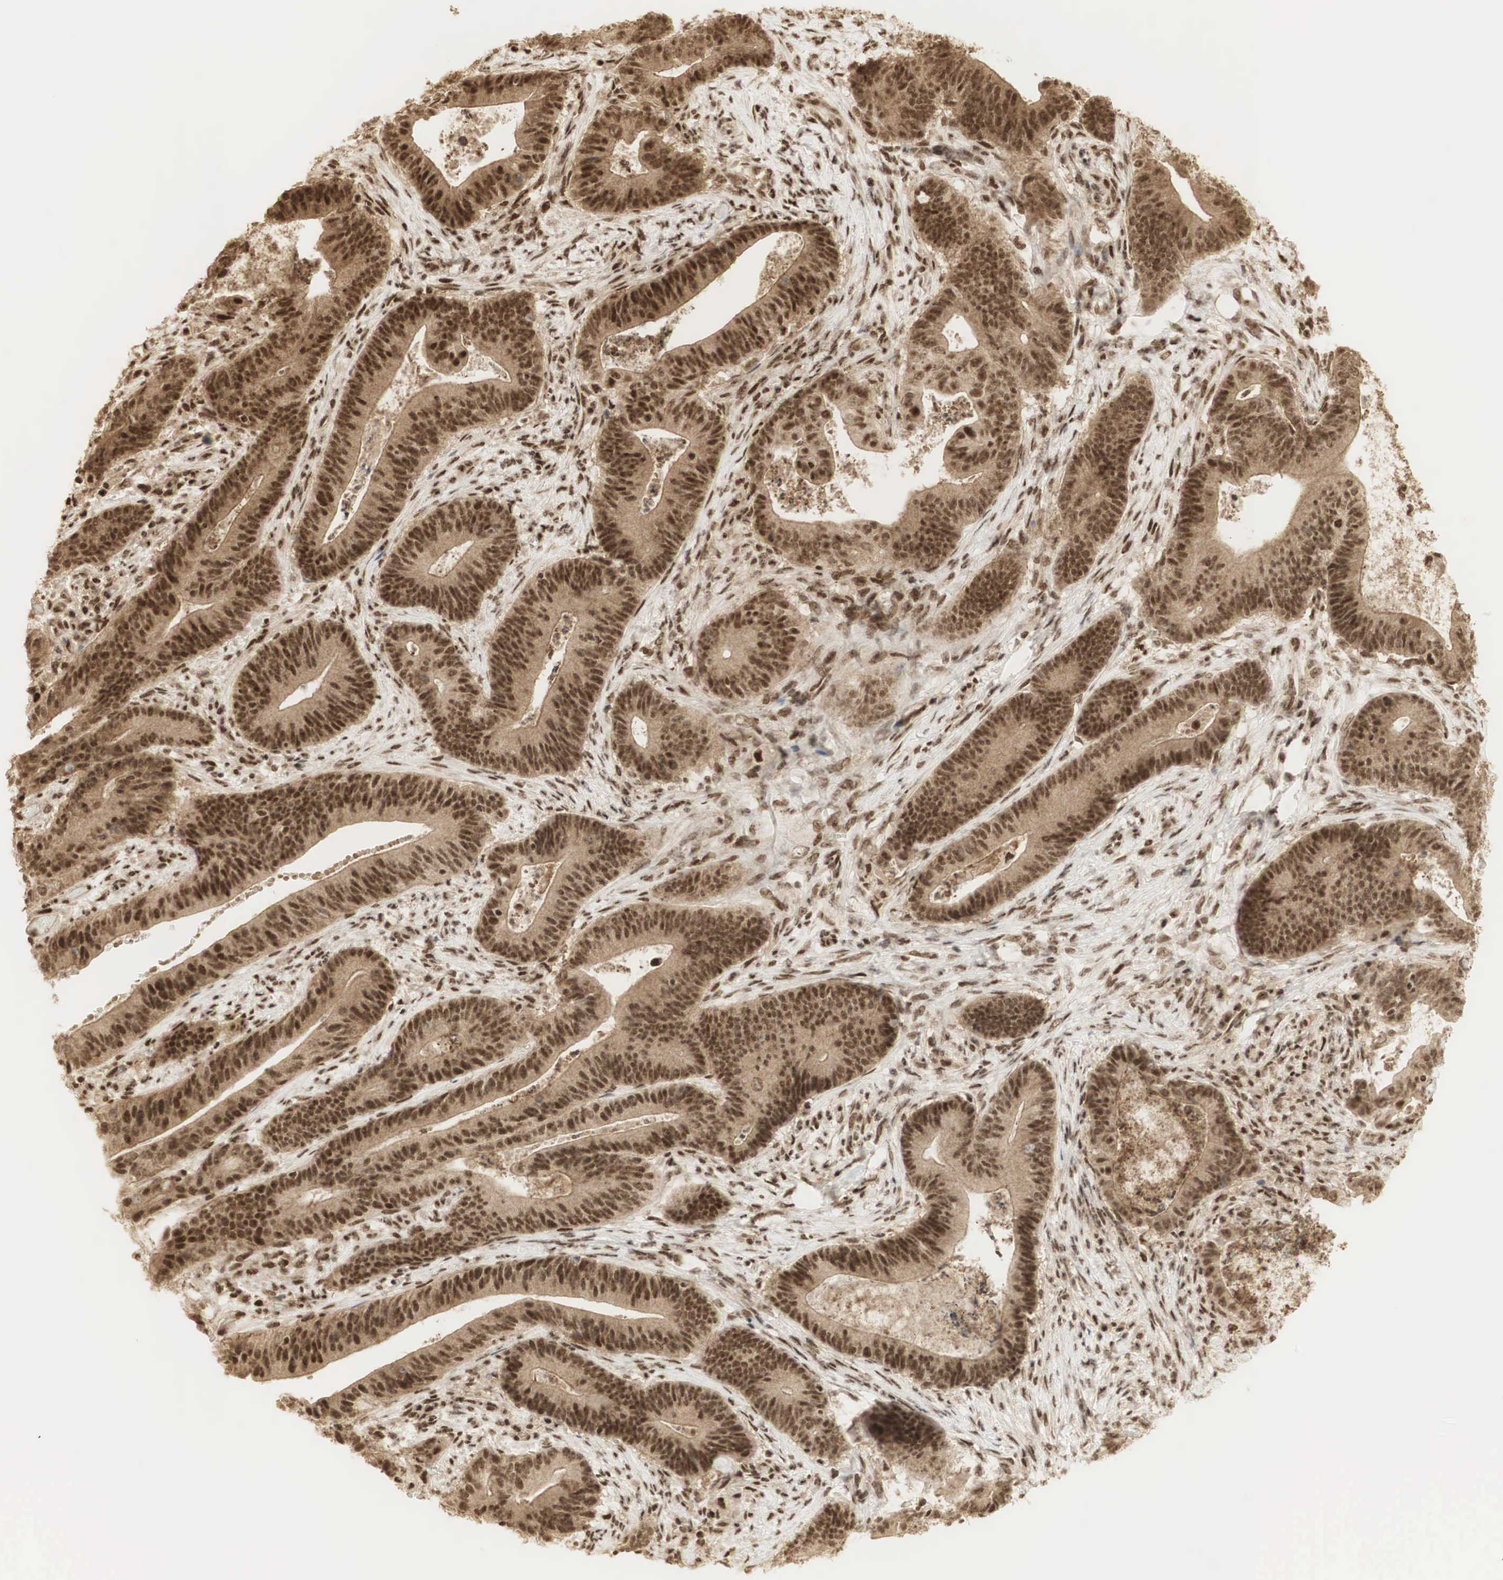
{"staining": {"intensity": "strong", "quantity": ">75%", "location": "cytoplasmic/membranous,nuclear"}, "tissue": "stomach cancer", "cell_type": "Tumor cells", "image_type": "cancer", "snomed": [{"axis": "morphology", "description": "Adenocarcinoma, NOS"}, {"axis": "topography", "description": "Stomach, lower"}], "caption": "An IHC micrograph of neoplastic tissue is shown. Protein staining in brown labels strong cytoplasmic/membranous and nuclear positivity in adenocarcinoma (stomach) within tumor cells.", "gene": "RNF113A", "patient": {"sex": "female", "age": 86}}